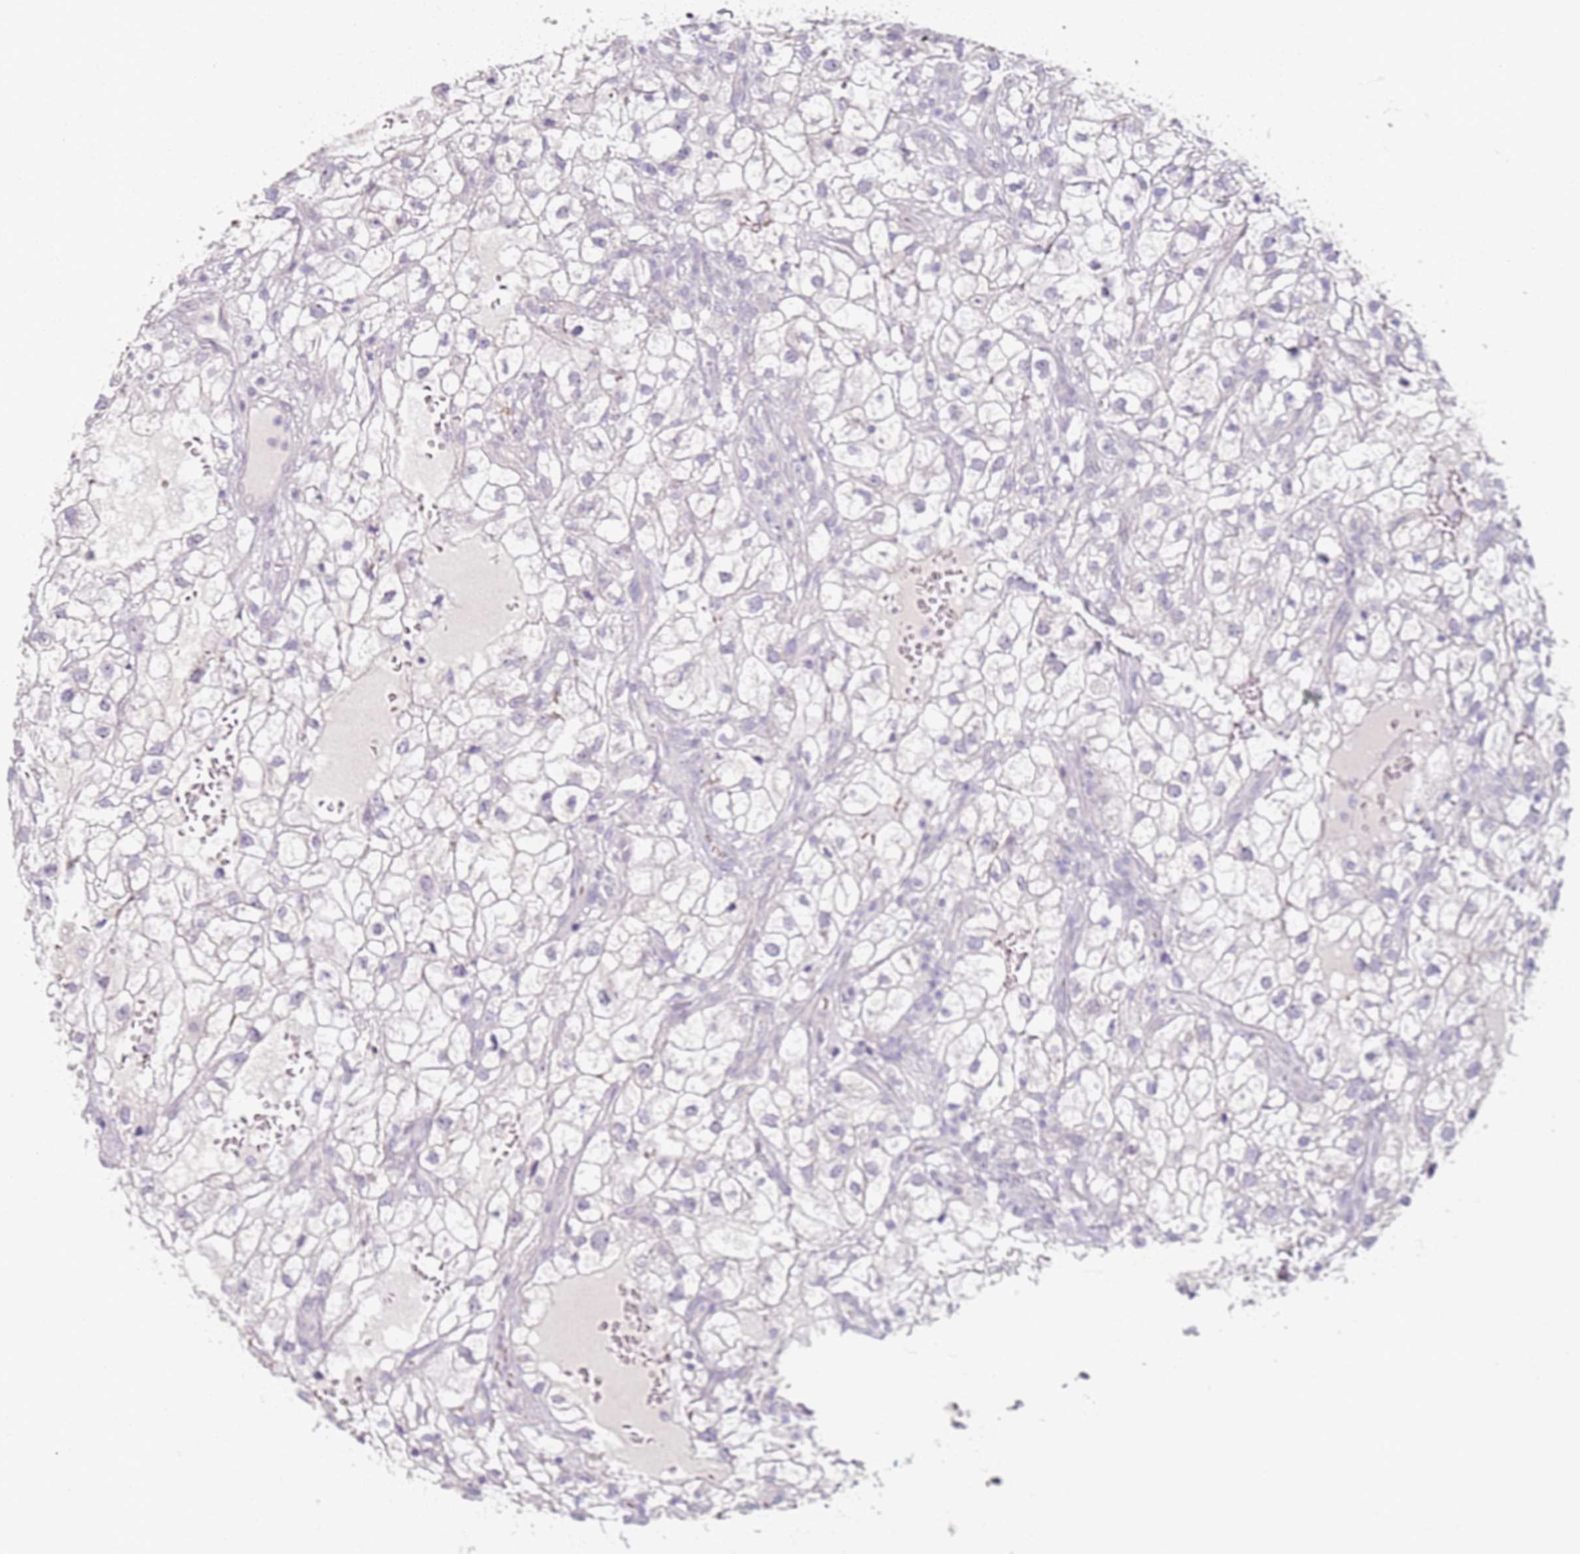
{"staining": {"intensity": "negative", "quantity": "none", "location": "none"}, "tissue": "renal cancer", "cell_type": "Tumor cells", "image_type": "cancer", "snomed": [{"axis": "morphology", "description": "Adenocarcinoma, NOS"}, {"axis": "topography", "description": "Kidney"}], "caption": "This is an immunohistochemistry (IHC) image of human renal cancer (adenocarcinoma). There is no positivity in tumor cells.", "gene": "CD40LG", "patient": {"sex": "male", "age": 59}}